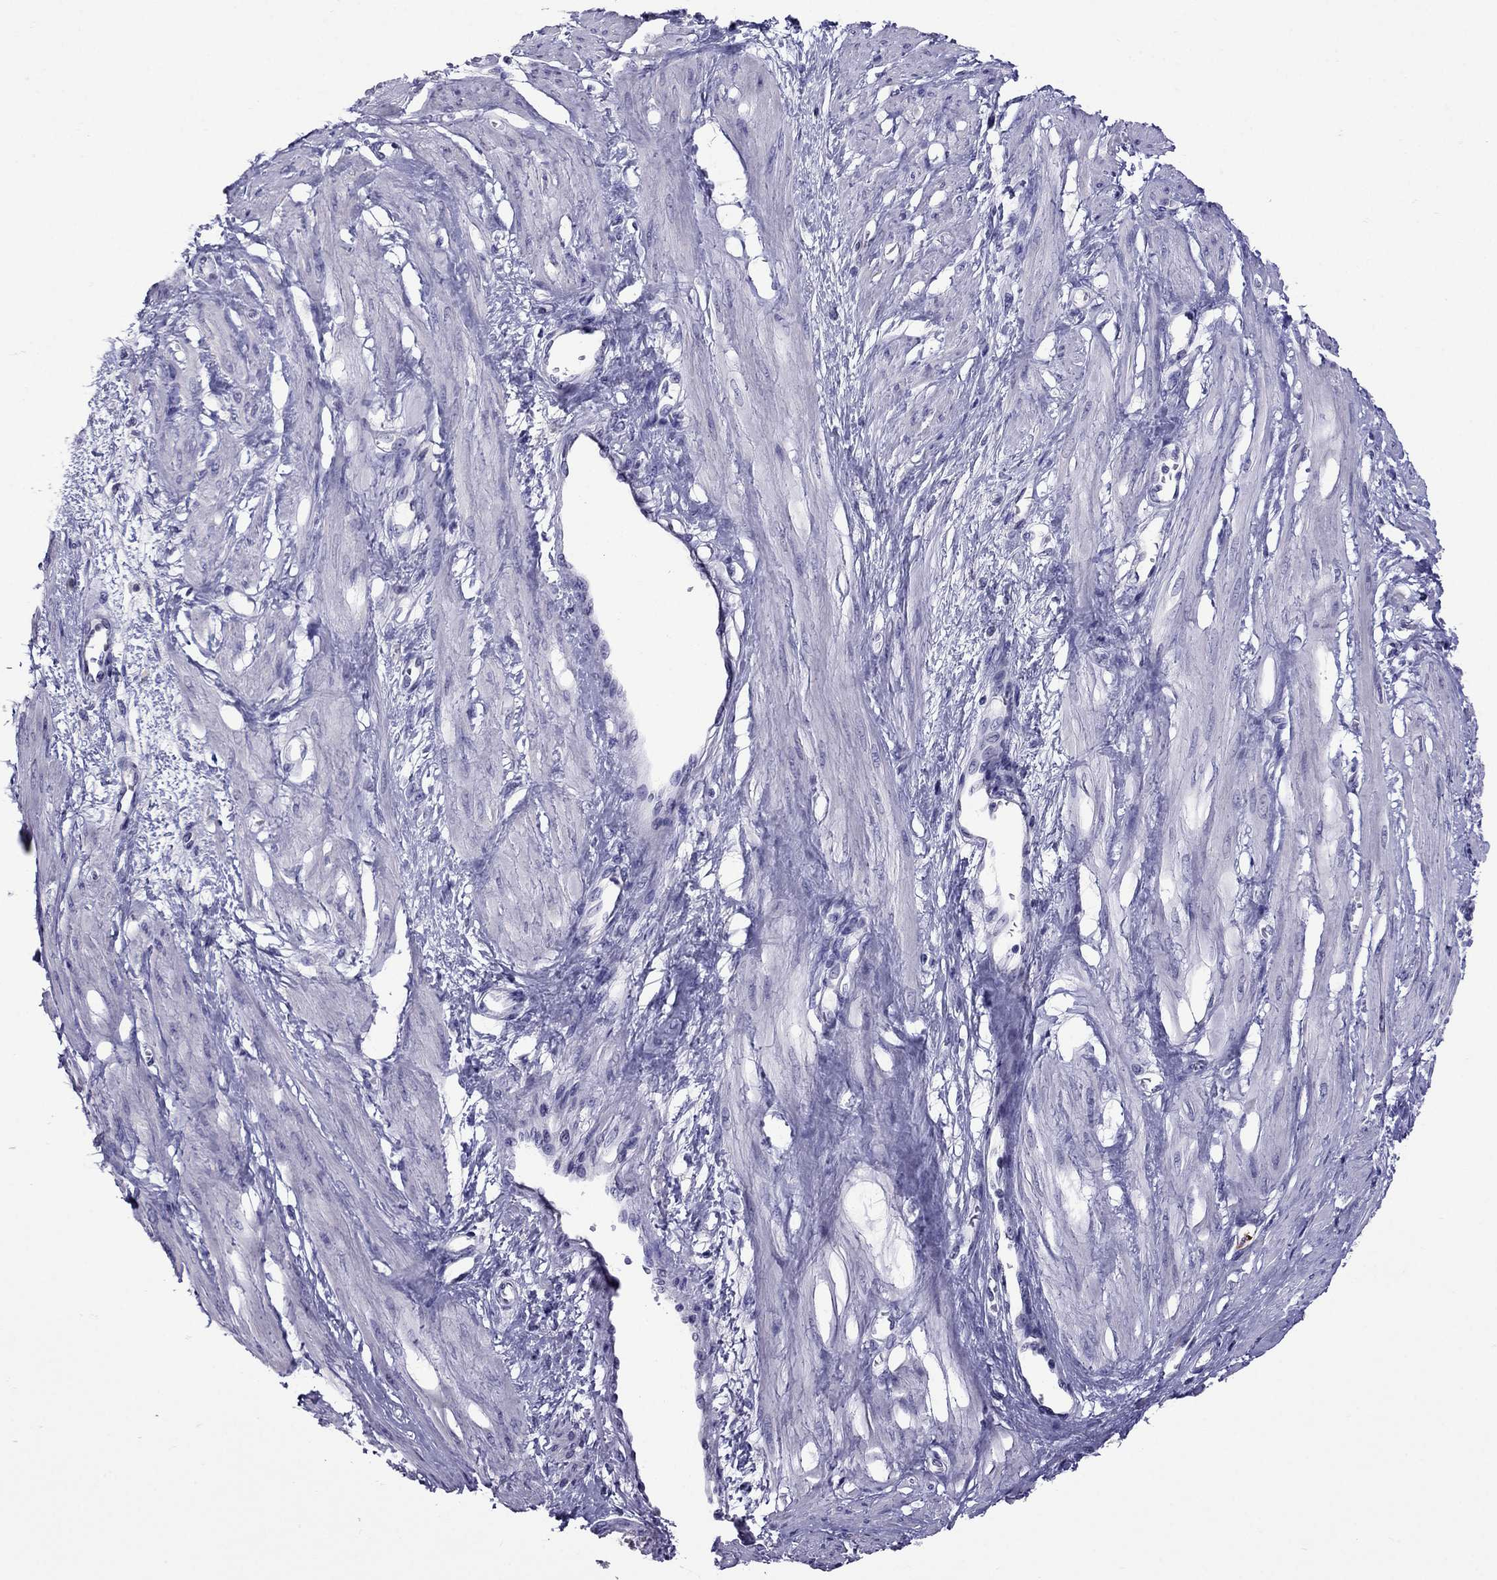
{"staining": {"intensity": "negative", "quantity": "none", "location": "none"}, "tissue": "smooth muscle", "cell_type": "Smooth muscle cells", "image_type": "normal", "snomed": [{"axis": "morphology", "description": "Normal tissue, NOS"}, {"axis": "topography", "description": "Smooth muscle"}, {"axis": "topography", "description": "Uterus"}], "caption": "The image shows no significant expression in smooth muscle cells of smooth muscle.", "gene": "OLFM4", "patient": {"sex": "female", "age": 39}}